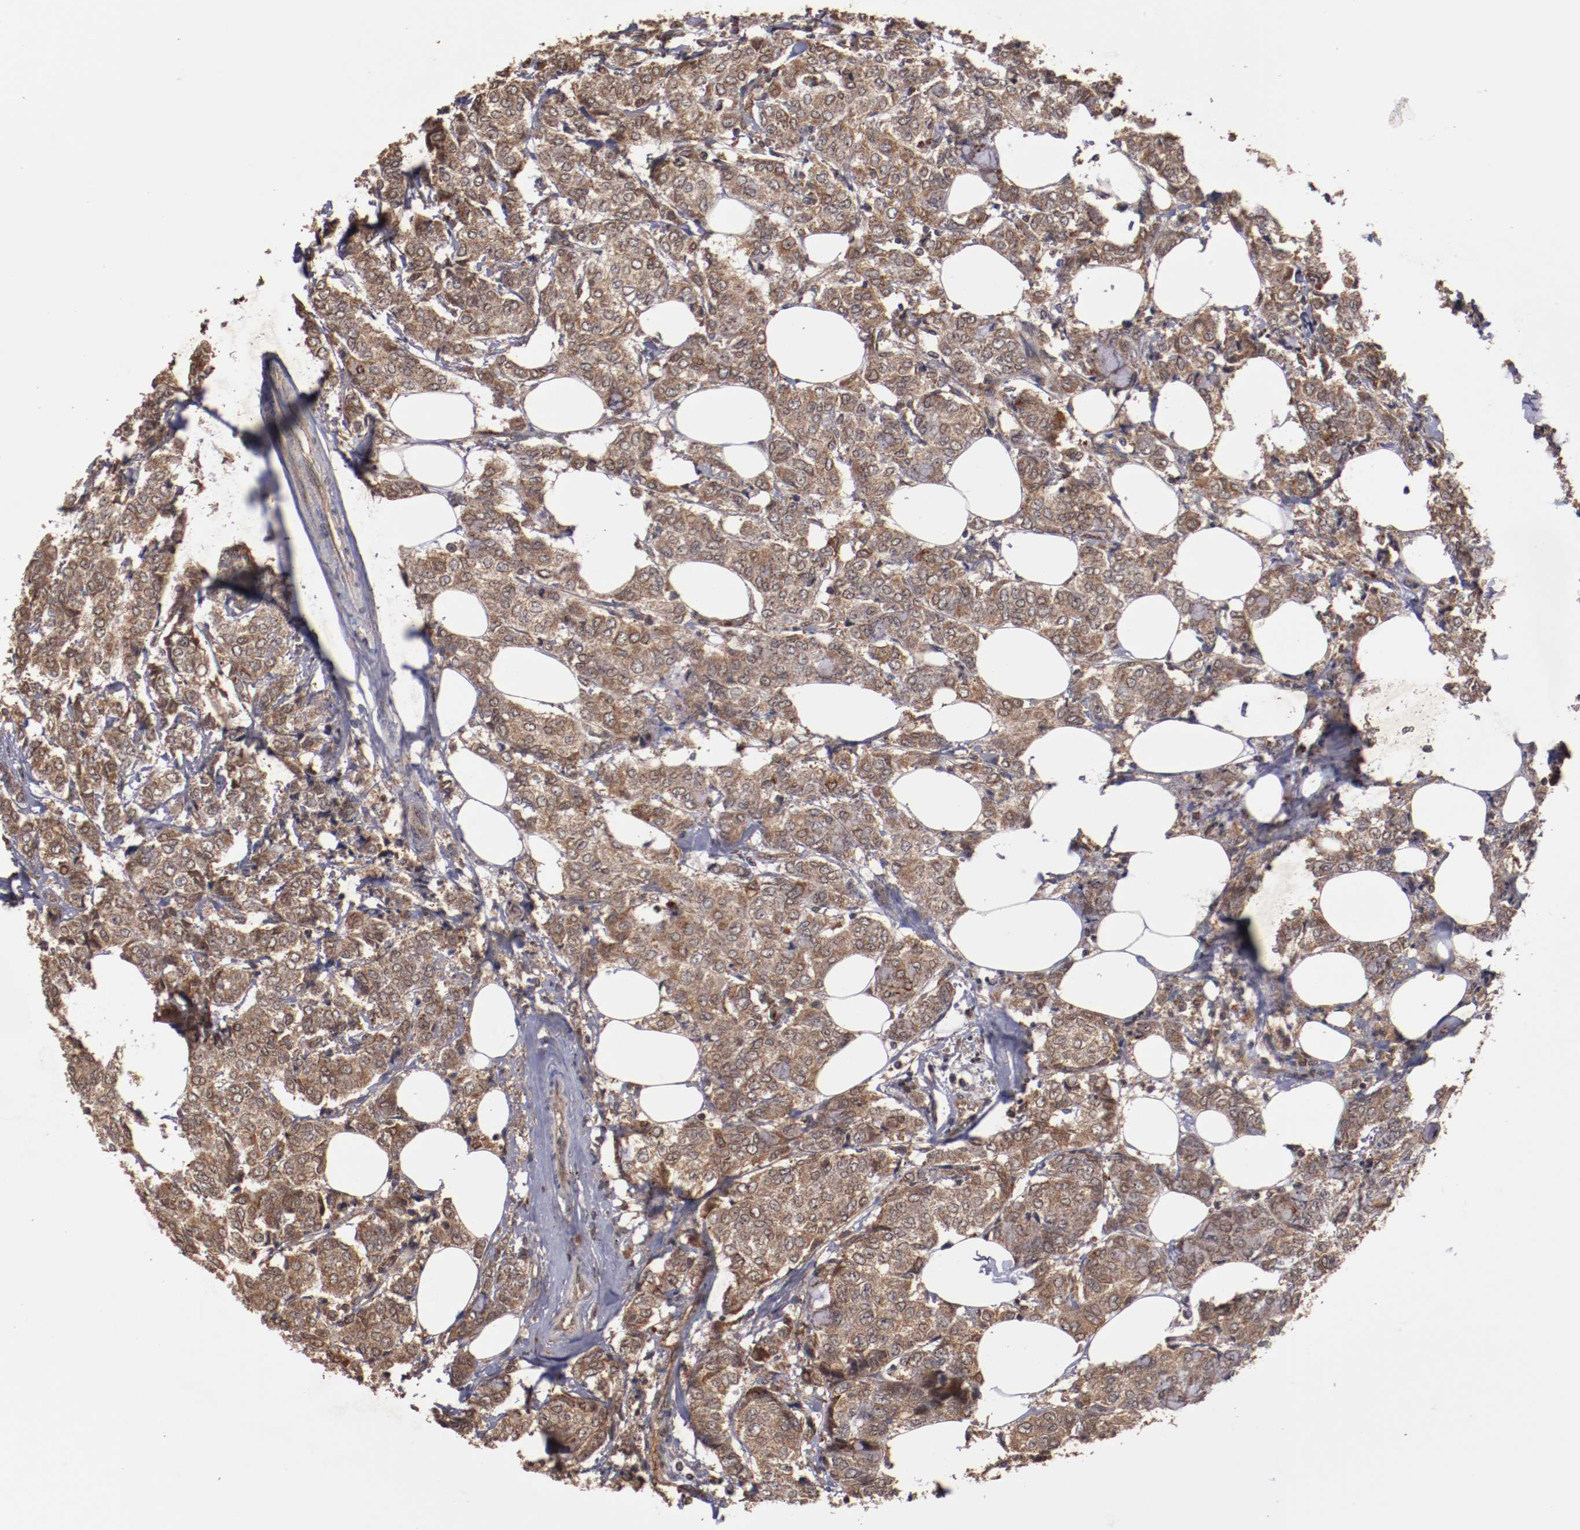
{"staining": {"intensity": "moderate", "quantity": ">75%", "location": "cytoplasmic/membranous"}, "tissue": "breast cancer", "cell_type": "Tumor cells", "image_type": "cancer", "snomed": [{"axis": "morphology", "description": "Lobular carcinoma"}, {"axis": "topography", "description": "Breast"}], "caption": "Human breast lobular carcinoma stained for a protein (brown) demonstrates moderate cytoplasmic/membranous positive expression in approximately >75% of tumor cells.", "gene": "TENM1", "patient": {"sex": "female", "age": 60}}